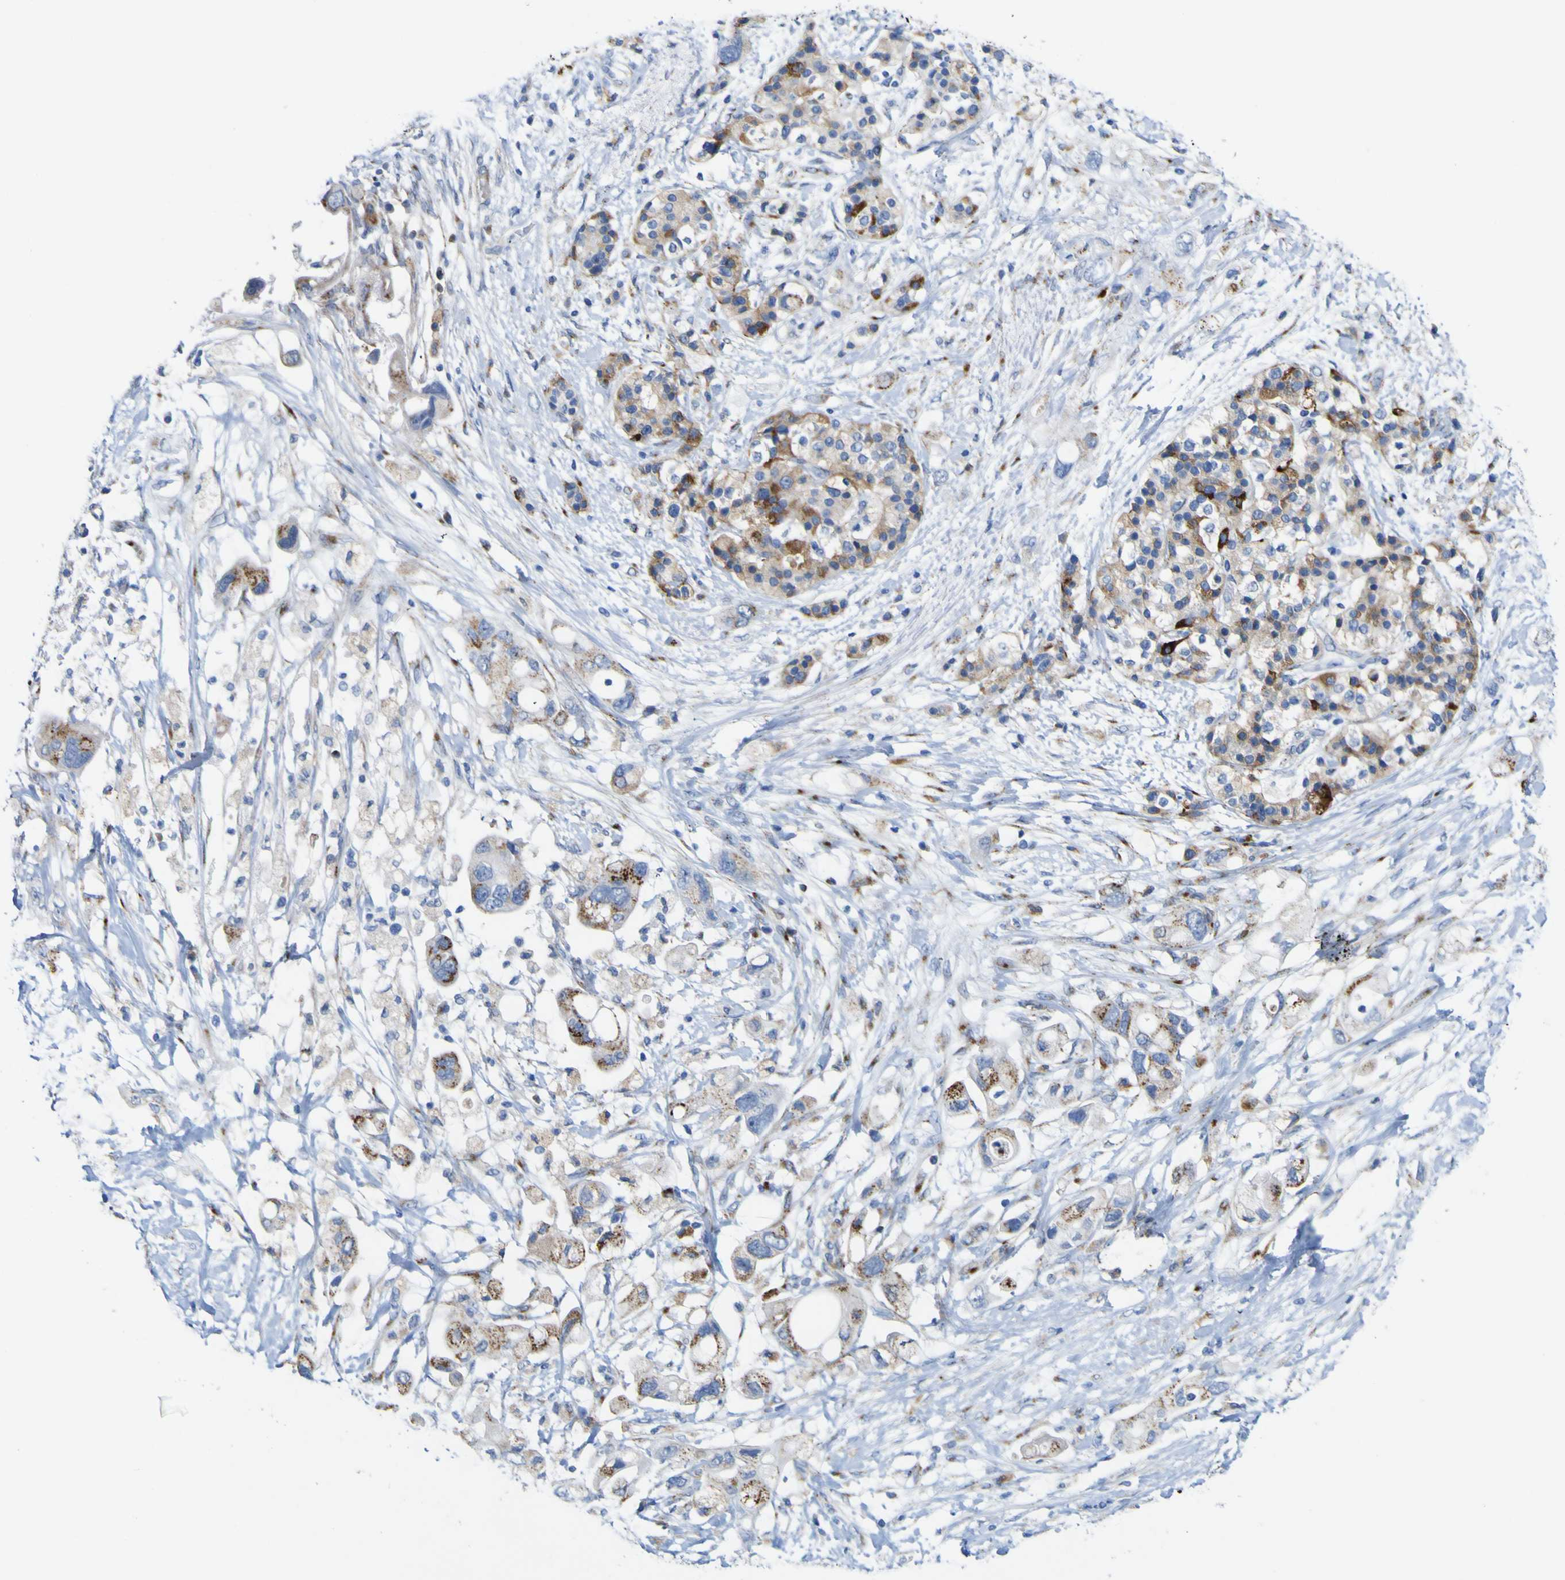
{"staining": {"intensity": "moderate", "quantity": ">75%", "location": "cytoplasmic/membranous"}, "tissue": "pancreatic cancer", "cell_type": "Tumor cells", "image_type": "cancer", "snomed": [{"axis": "morphology", "description": "Adenocarcinoma, NOS"}, {"axis": "topography", "description": "Pancreas"}], "caption": "Protein expression analysis of adenocarcinoma (pancreatic) shows moderate cytoplasmic/membranous expression in approximately >75% of tumor cells.", "gene": "PTPRF", "patient": {"sex": "female", "age": 56}}